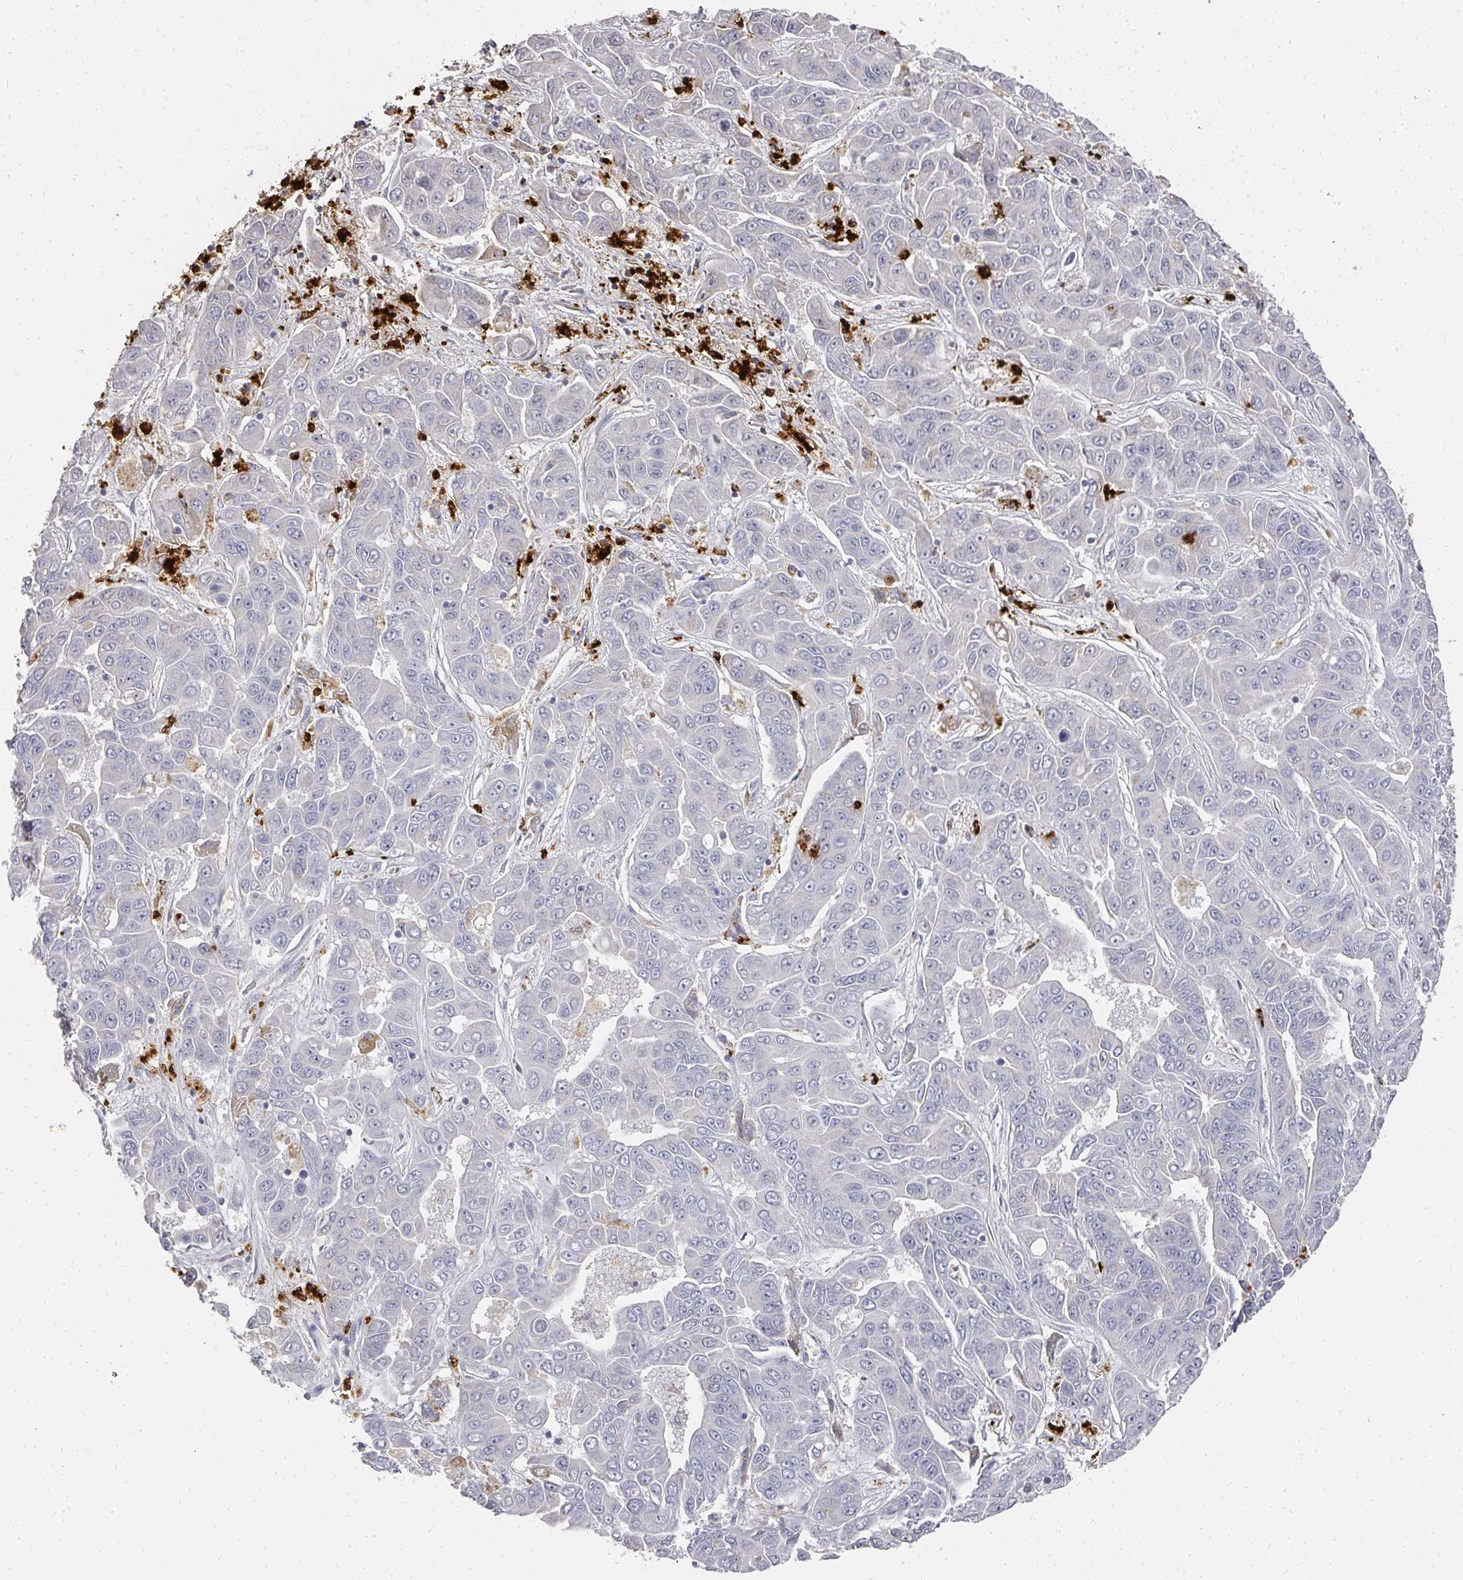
{"staining": {"intensity": "negative", "quantity": "none", "location": "none"}, "tissue": "liver cancer", "cell_type": "Tumor cells", "image_type": "cancer", "snomed": [{"axis": "morphology", "description": "Cholangiocarcinoma"}, {"axis": "topography", "description": "Liver"}], "caption": "Immunohistochemistry (IHC) of liver cholangiocarcinoma exhibits no staining in tumor cells.", "gene": "CAMP", "patient": {"sex": "female", "age": 52}}